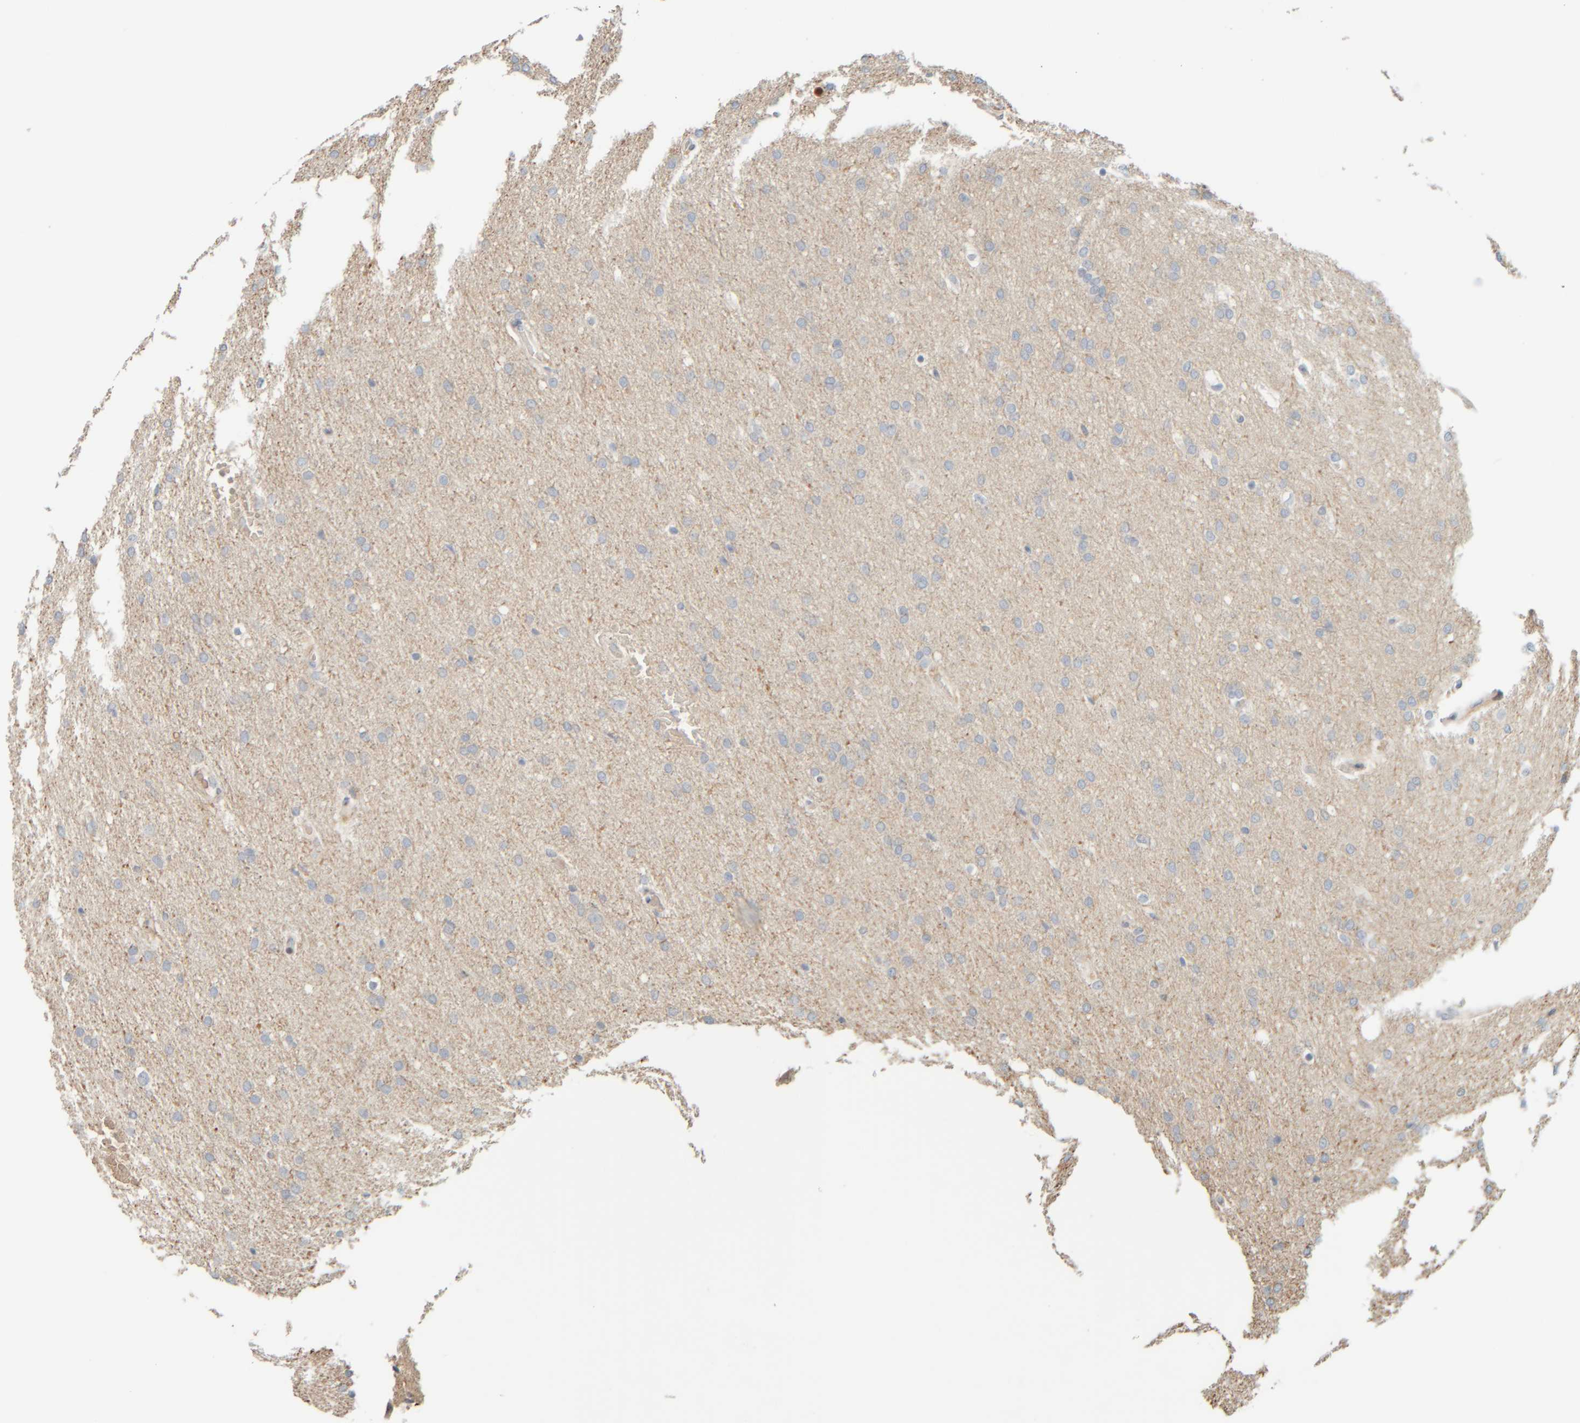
{"staining": {"intensity": "negative", "quantity": "none", "location": "none"}, "tissue": "glioma", "cell_type": "Tumor cells", "image_type": "cancer", "snomed": [{"axis": "morphology", "description": "Glioma, malignant, Low grade"}, {"axis": "topography", "description": "Brain"}], "caption": "A high-resolution image shows IHC staining of glioma, which exhibits no significant staining in tumor cells.", "gene": "PTGES3L-AARSD1", "patient": {"sex": "female", "age": 37}}